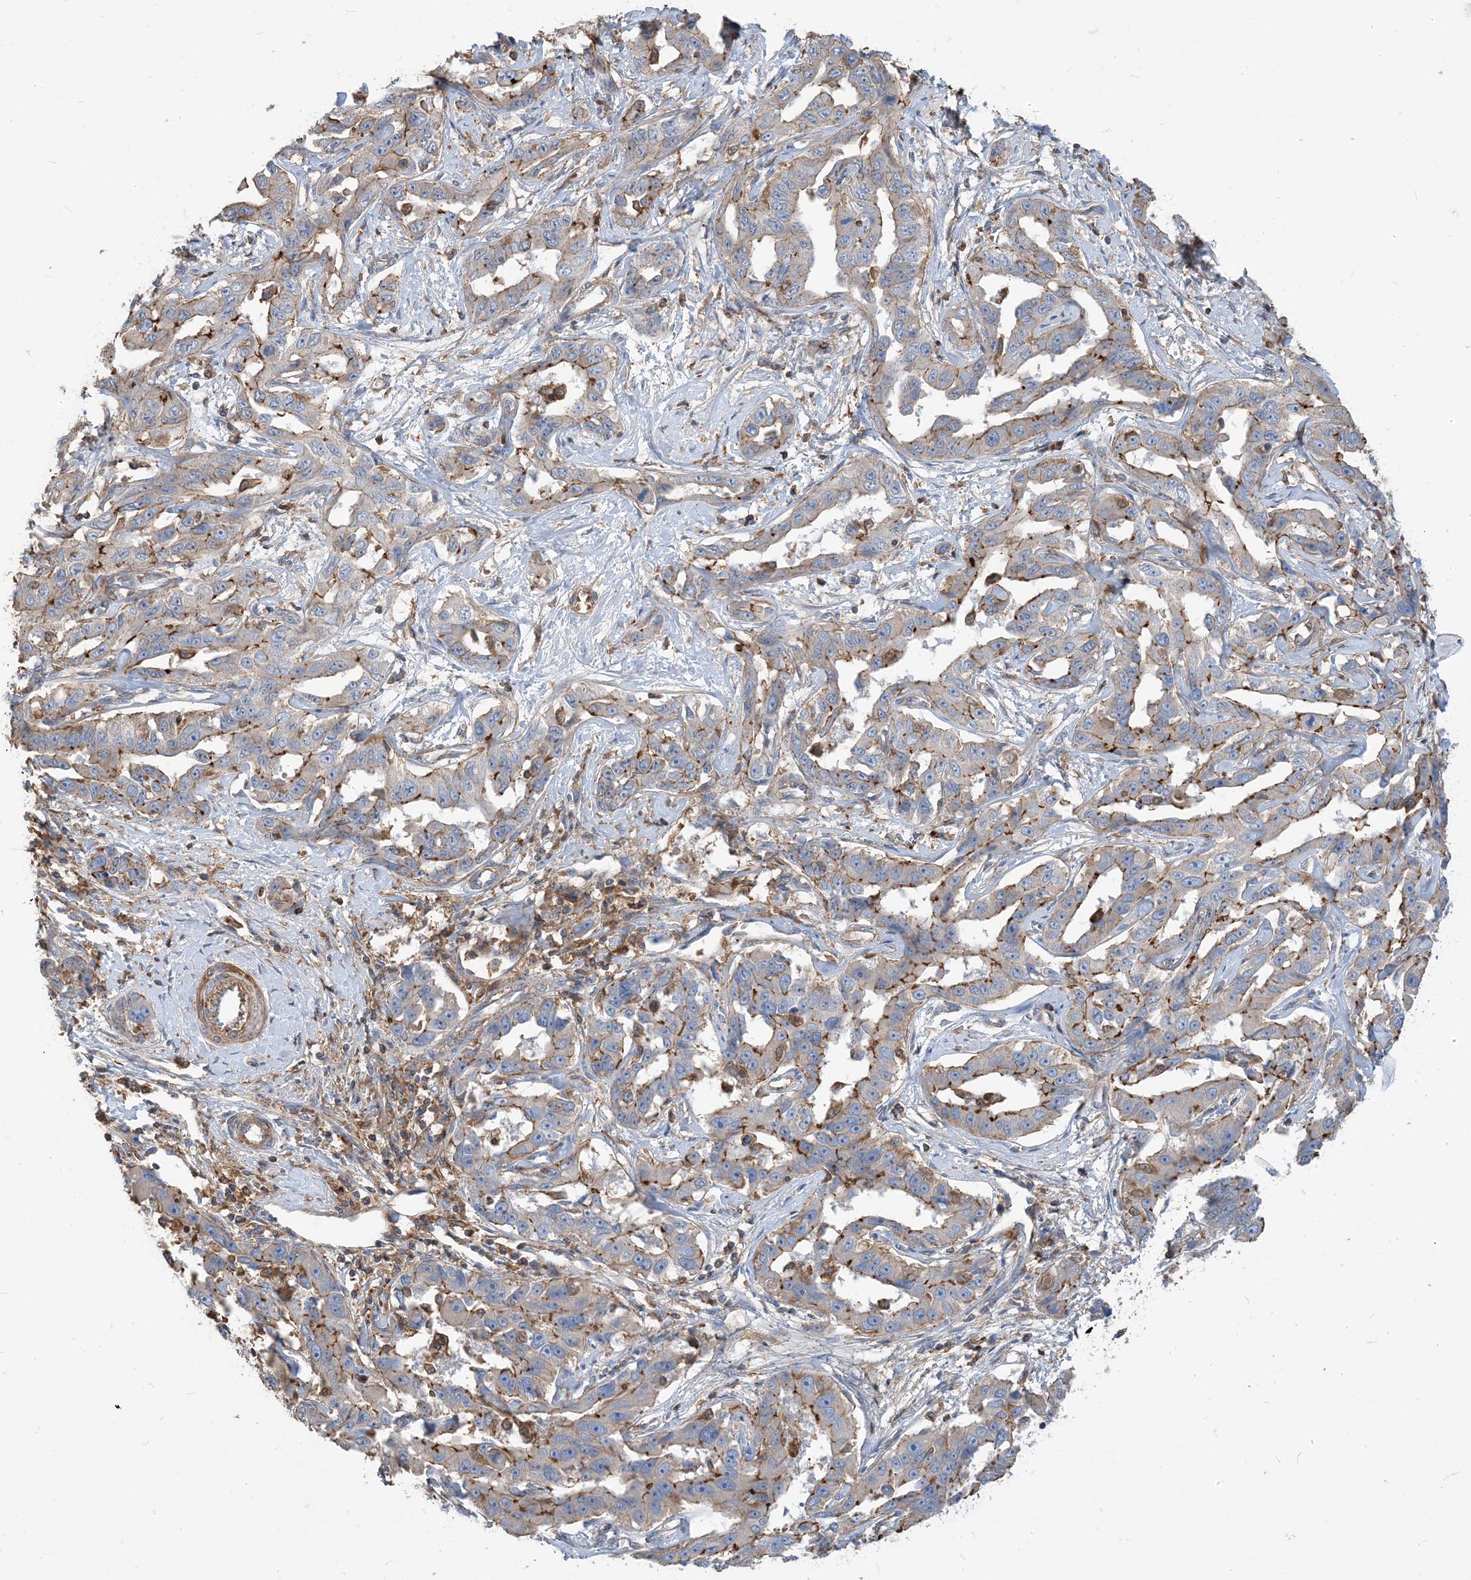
{"staining": {"intensity": "moderate", "quantity": "<25%", "location": "cytoplasmic/membranous"}, "tissue": "liver cancer", "cell_type": "Tumor cells", "image_type": "cancer", "snomed": [{"axis": "morphology", "description": "Cholangiocarcinoma"}, {"axis": "topography", "description": "Liver"}], "caption": "Immunohistochemistry of cholangiocarcinoma (liver) displays low levels of moderate cytoplasmic/membranous expression in approximately <25% of tumor cells. (Brightfield microscopy of DAB IHC at high magnification).", "gene": "PARVG", "patient": {"sex": "male", "age": 59}}